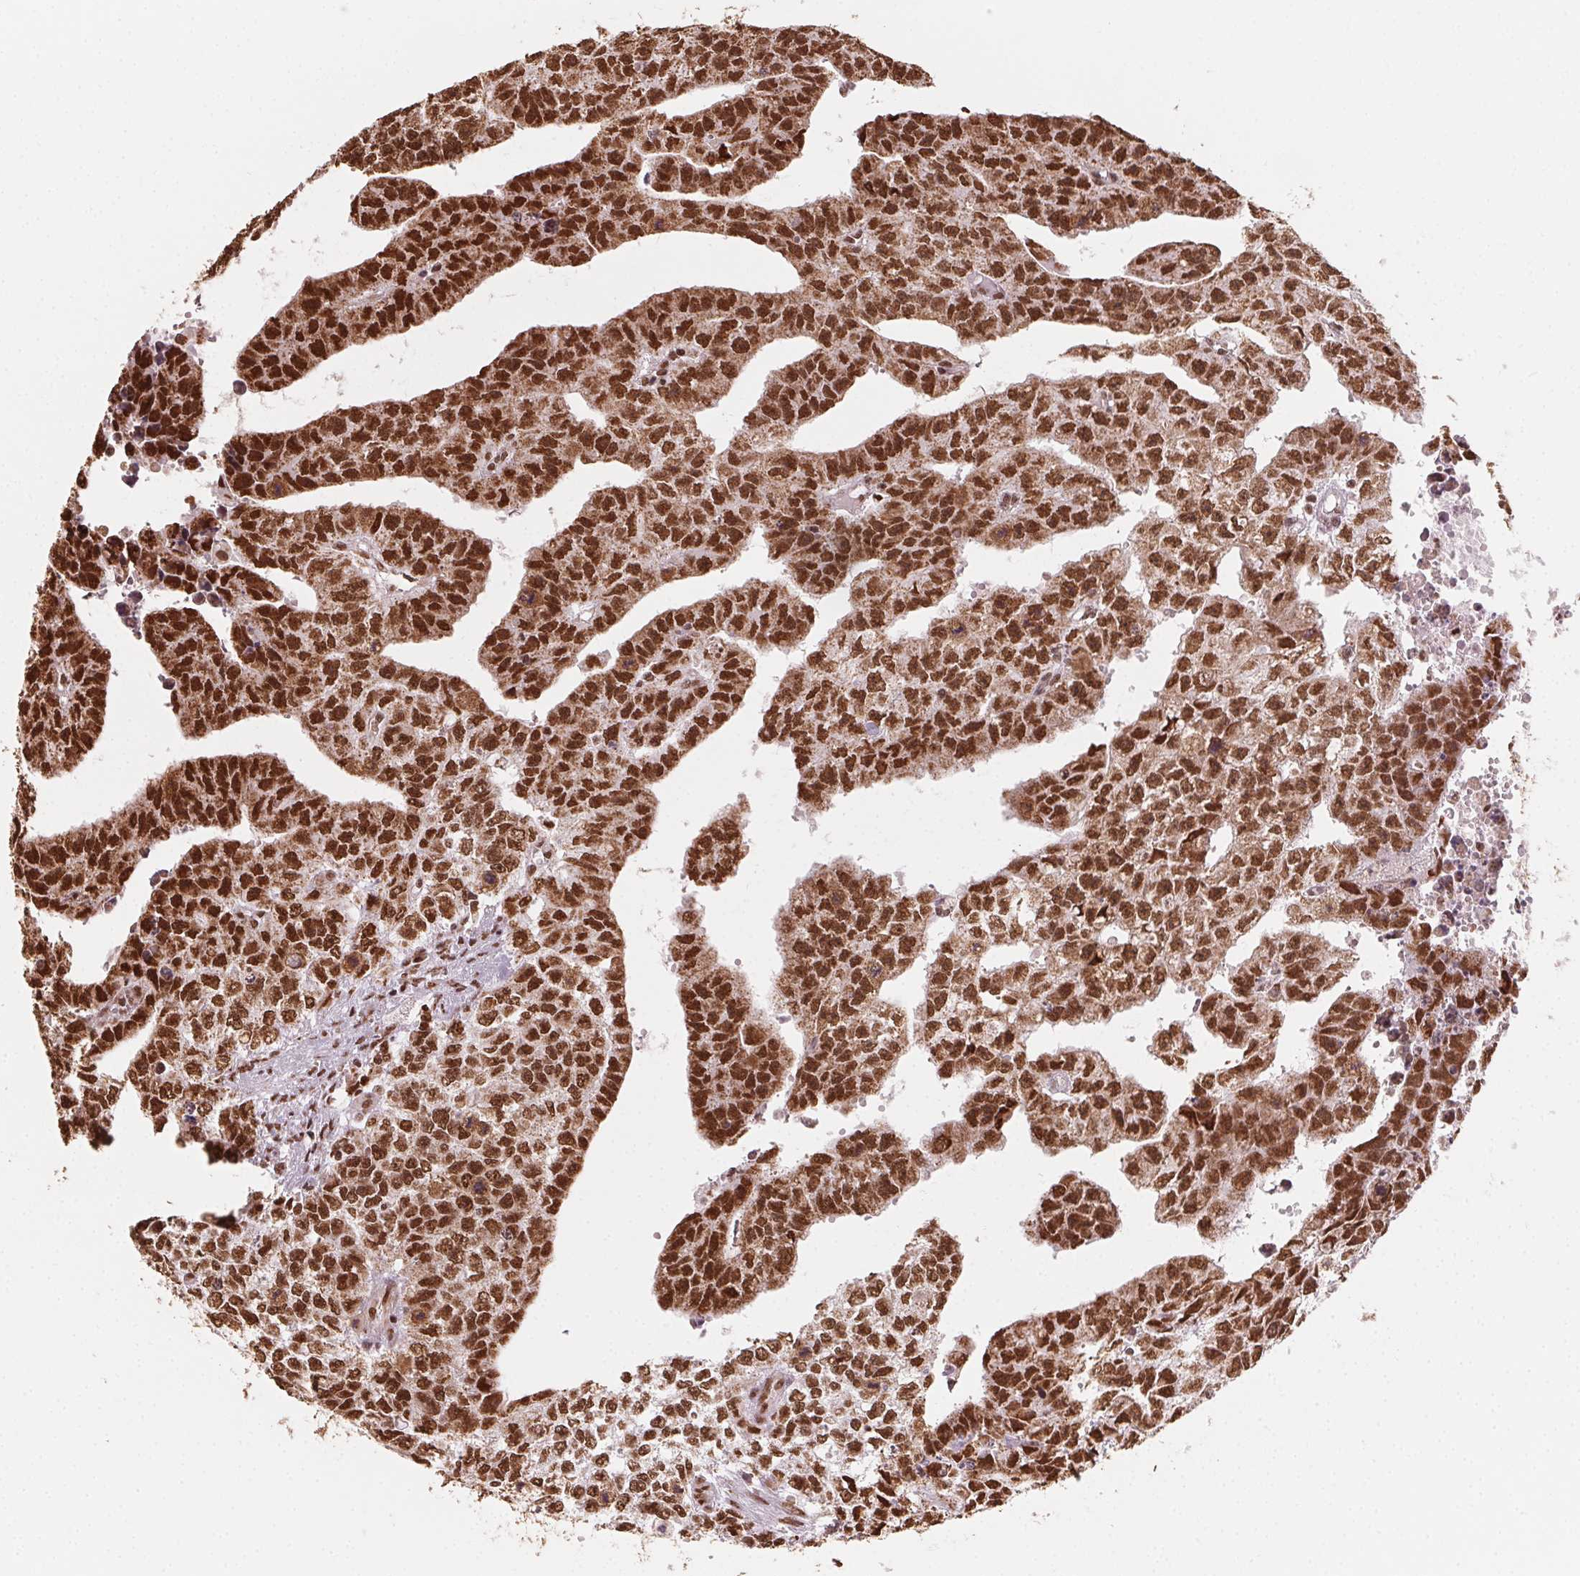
{"staining": {"intensity": "strong", "quantity": ">75%", "location": "cytoplasmic/membranous,nuclear"}, "tissue": "testis cancer", "cell_type": "Tumor cells", "image_type": "cancer", "snomed": [{"axis": "morphology", "description": "Carcinoma, Embryonal, NOS"}, {"axis": "morphology", "description": "Teratoma, malignant, NOS"}, {"axis": "topography", "description": "Testis"}], "caption": "DAB immunohistochemical staining of teratoma (malignant) (testis) exhibits strong cytoplasmic/membranous and nuclear protein positivity in approximately >75% of tumor cells. Ihc stains the protein in brown and the nuclei are stained blue.", "gene": "TOPORS", "patient": {"sex": "male", "age": 24}}